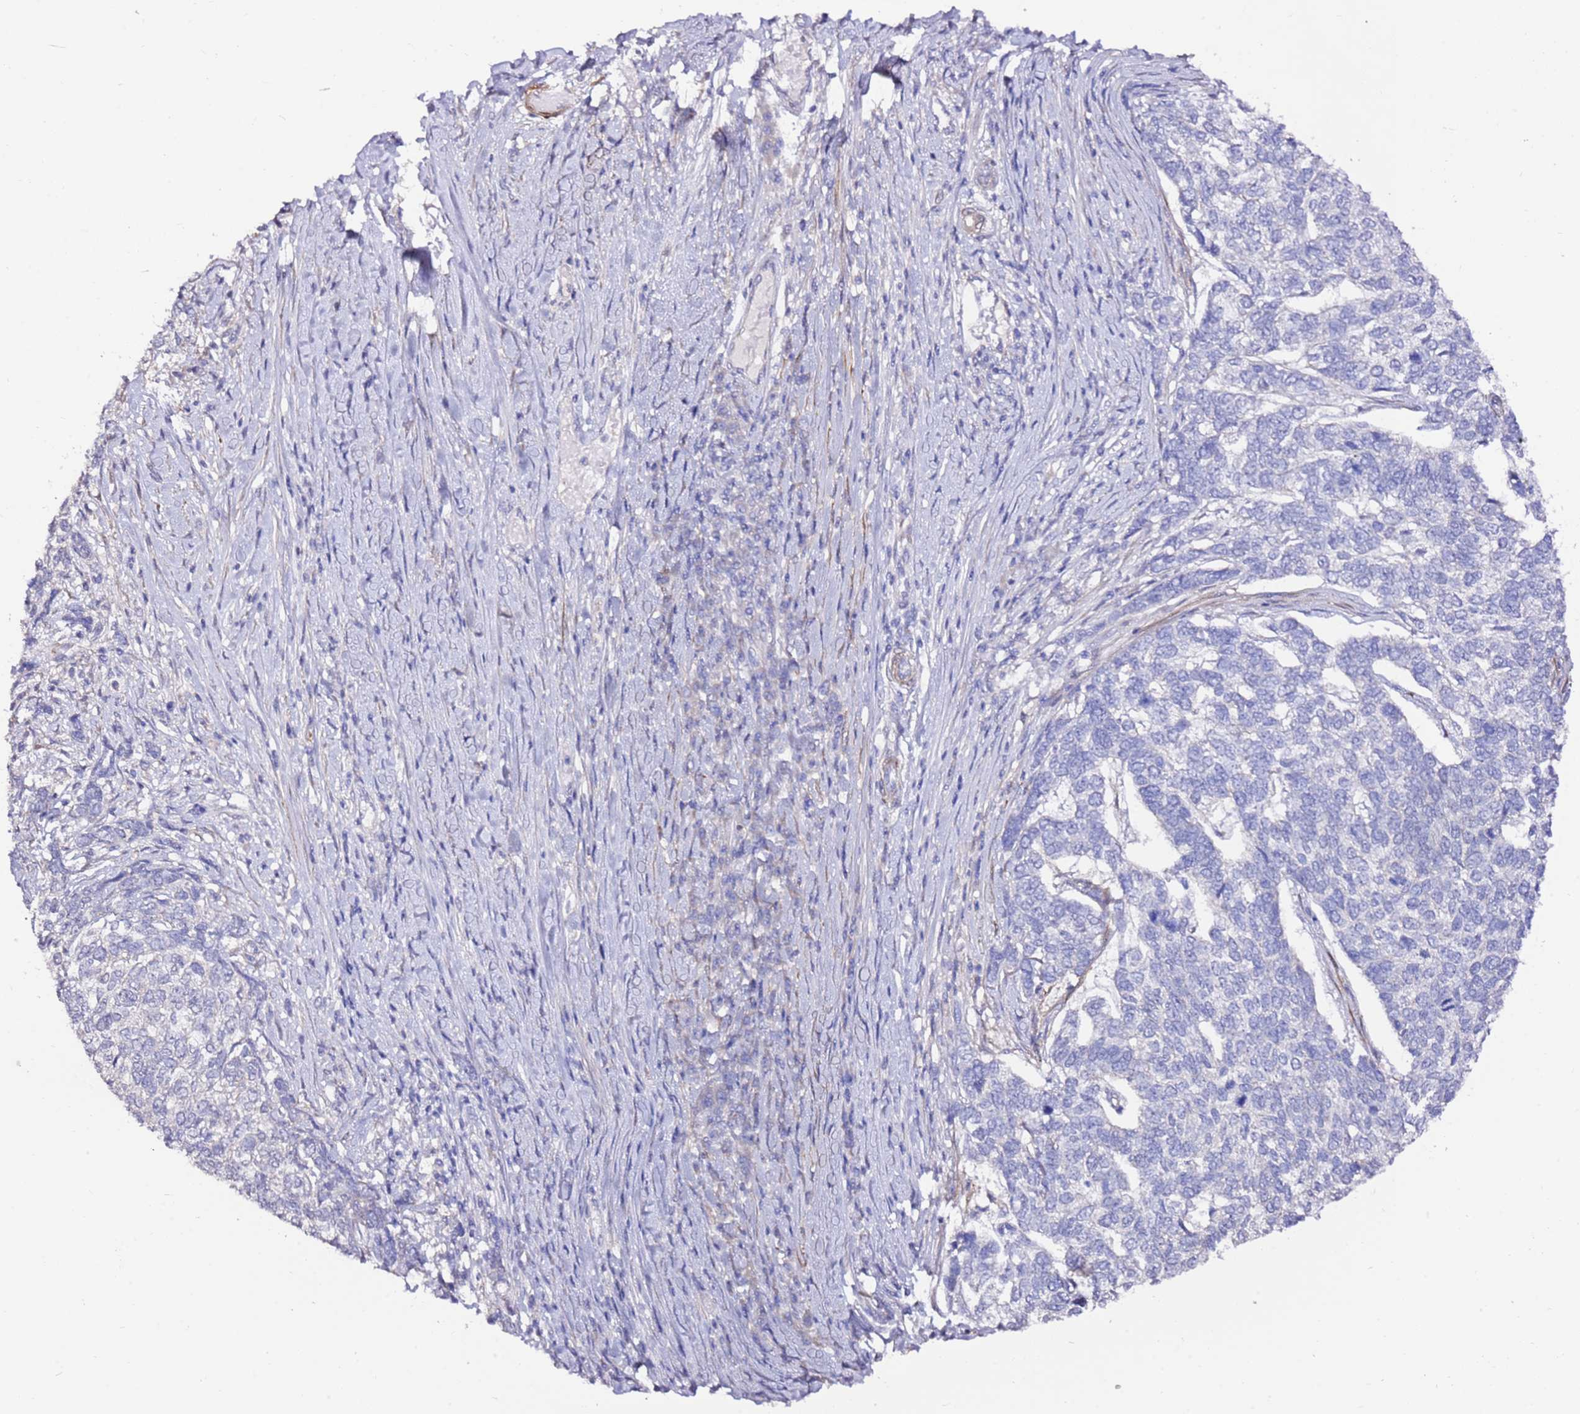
{"staining": {"intensity": "negative", "quantity": "none", "location": "none"}, "tissue": "skin cancer", "cell_type": "Tumor cells", "image_type": "cancer", "snomed": [{"axis": "morphology", "description": "Basal cell carcinoma"}, {"axis": "topography", "description": "Skin"}], "caption": "Immunohistochemistry (IHC) micrograph of neoplastic tissue: human skin cancer (basal cell carcinoma) stained with DAB exhibits no significant protein positivity in tumor cells.", "gene": "ART5", "patient": {"sex": "female", "age": 65}}